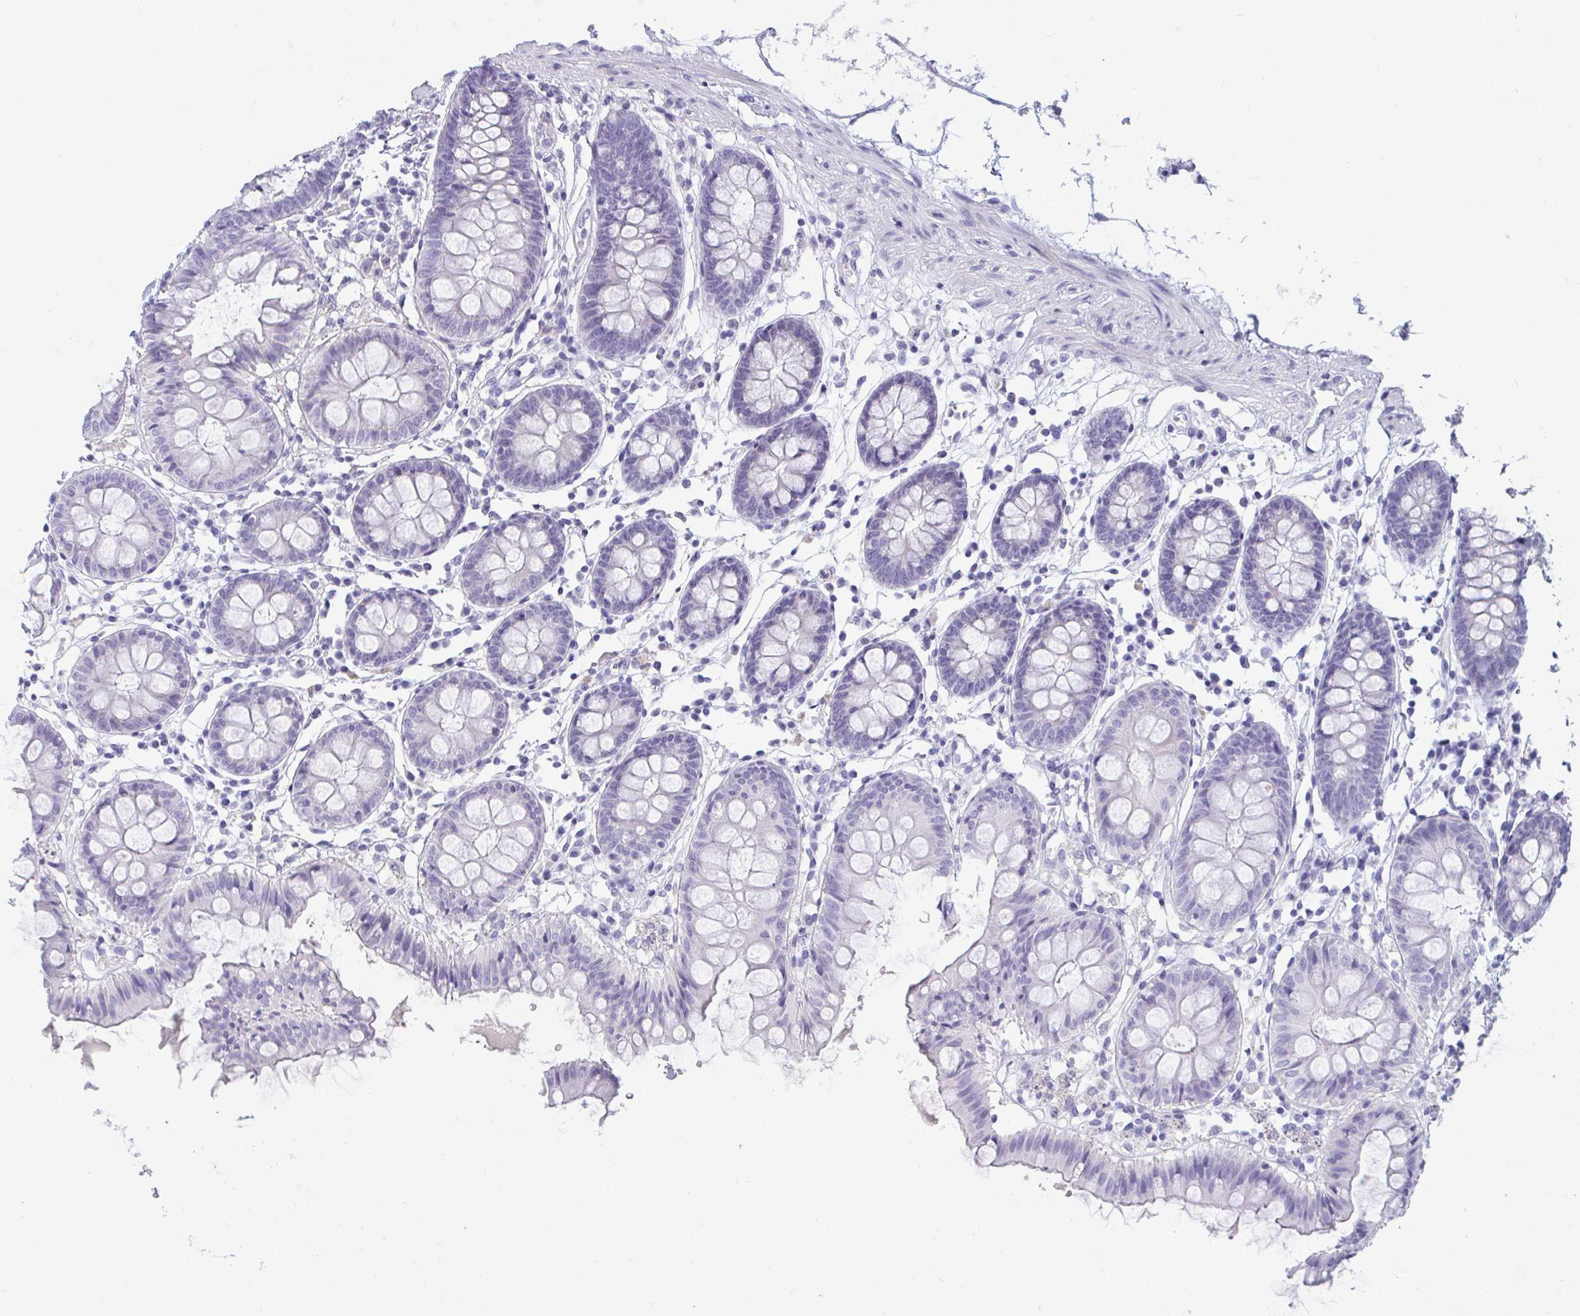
{"staining": {"intensity": "negative", "quantity": "none", "location": "none"}, "tissue": "colon", "cell_type": "Endothelial cells", "image_type": "normal", "snomed": [{"axis": "morphology", "description": "Normal tissue, NOS"}, {"axis": "topography", "description": "Colon"}], "caption": "Protein analysis of unremarkable colon exhibits no significant expression in endothelial cells. (DAB IHC, high magnification).", "gene": "TTC30A", "patient": {"sex": "female", "age": 84}}